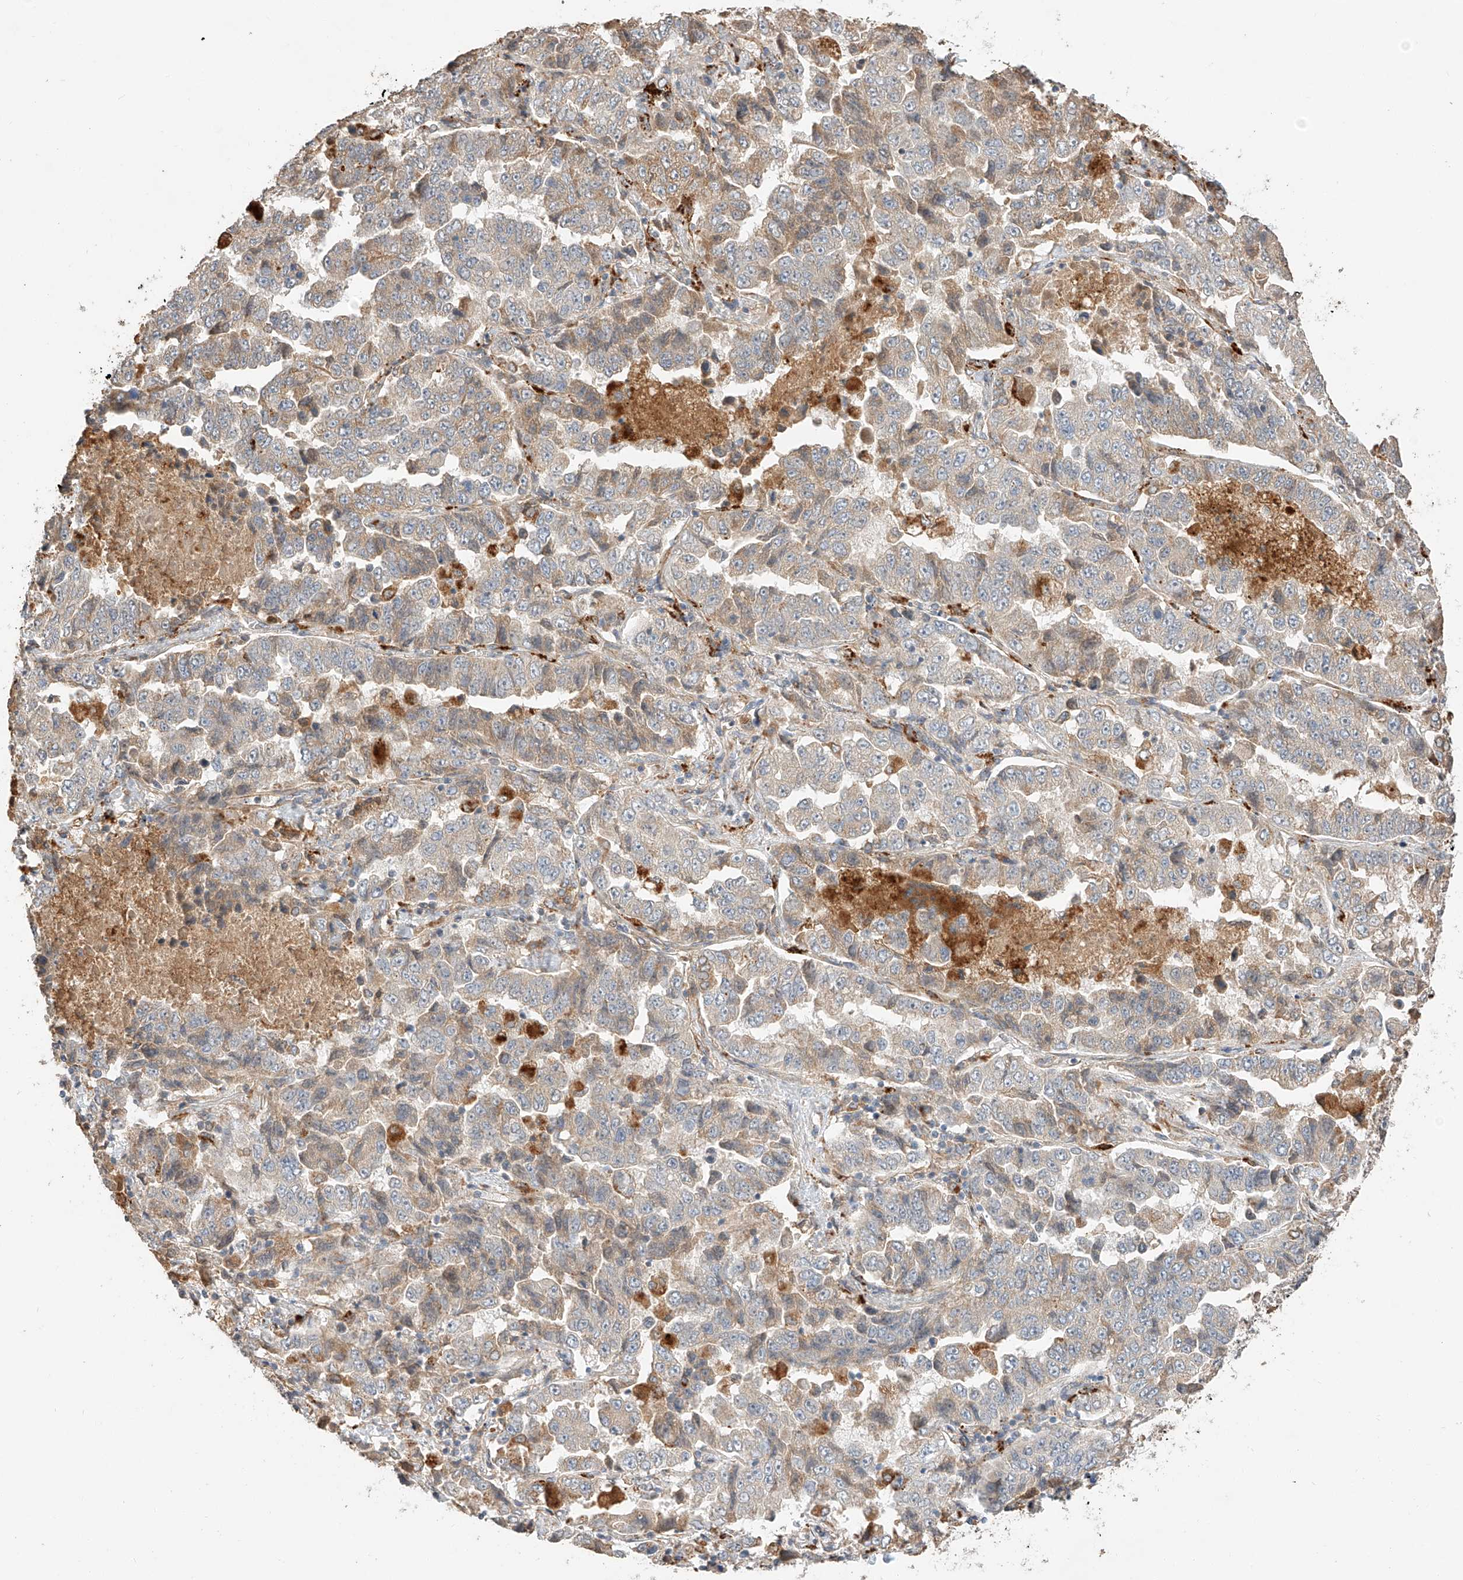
{"staining": {"intensity": "weak", "quantity": "25%-75%", "location": "cytoplasmic/membranous"}, "tissue": "lung cancer", "cell_type": "Tumor cells", "image_type": "cancer", "snomed": [{"axis": "morphology", "description": "Adenocarcinoma, NOS"}, {"axis": "topography", "description": "Lung"}], "caption": "Tumor cells exhibit low levels of weak cytoplasmic/membranous expression in about 25%-75% of cells in lung cancer.", "gene": "SUSD6", "patient": {"sex": "female", "age": 51}}